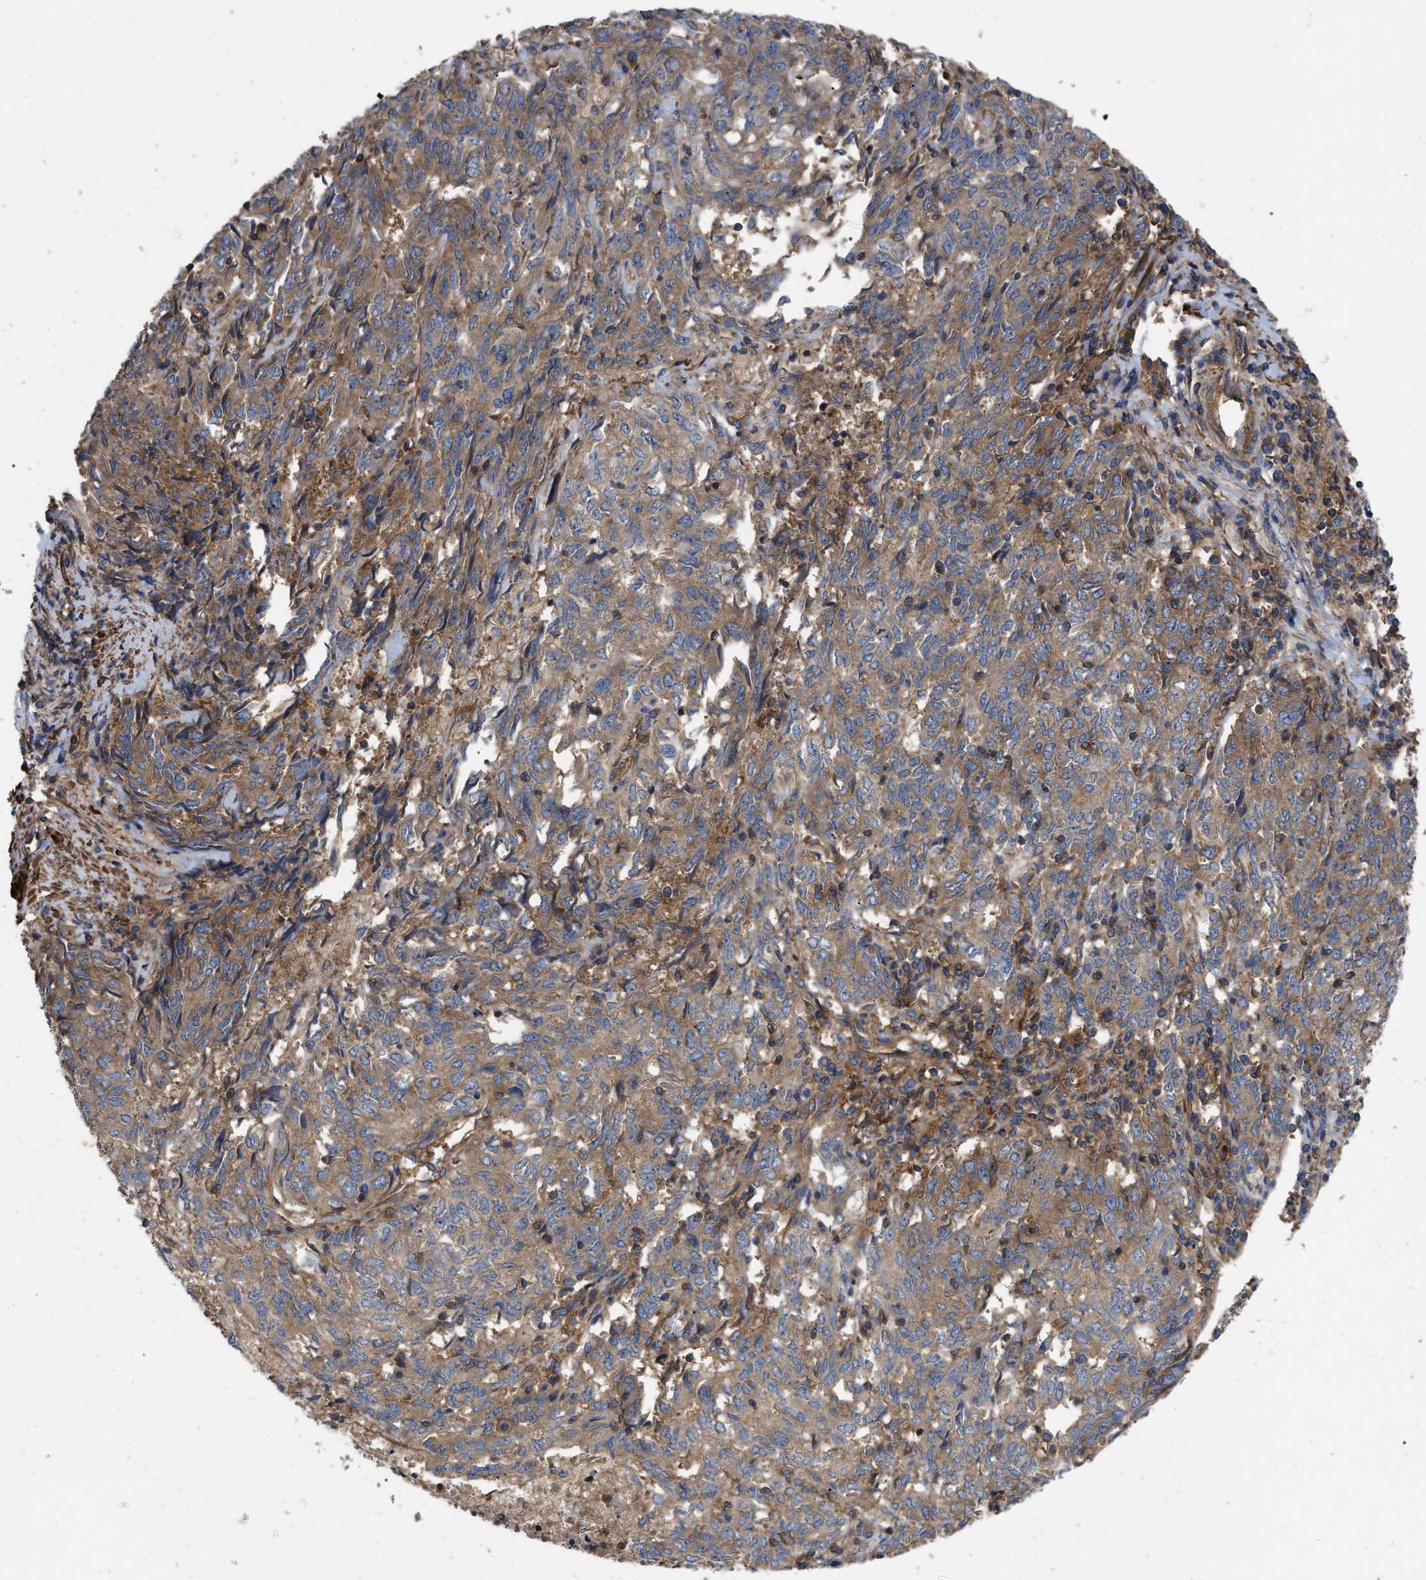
{"staining": {"intensity": "moderate", "quantity": ">75%", "location": "cytoplasmic/membranous"}, "tissue": "endometrial cancer", "cell_type": "Tumor cells", "image_type": "cancer", "snomed": [{"axis": "morphology", "description": "Adenocarcinoma, NOS"}, {"axis": "topography", "description": "Endometrium"}], "caption": "Immunohistochemical staining of endometrial adenocarcinoma reveals medium levels of moderate cytoplasmic/membranous expression in approximately >75% of tumor cells.", "gene": "RABEP1", "patient": {"sex": "female", "age": 80}}